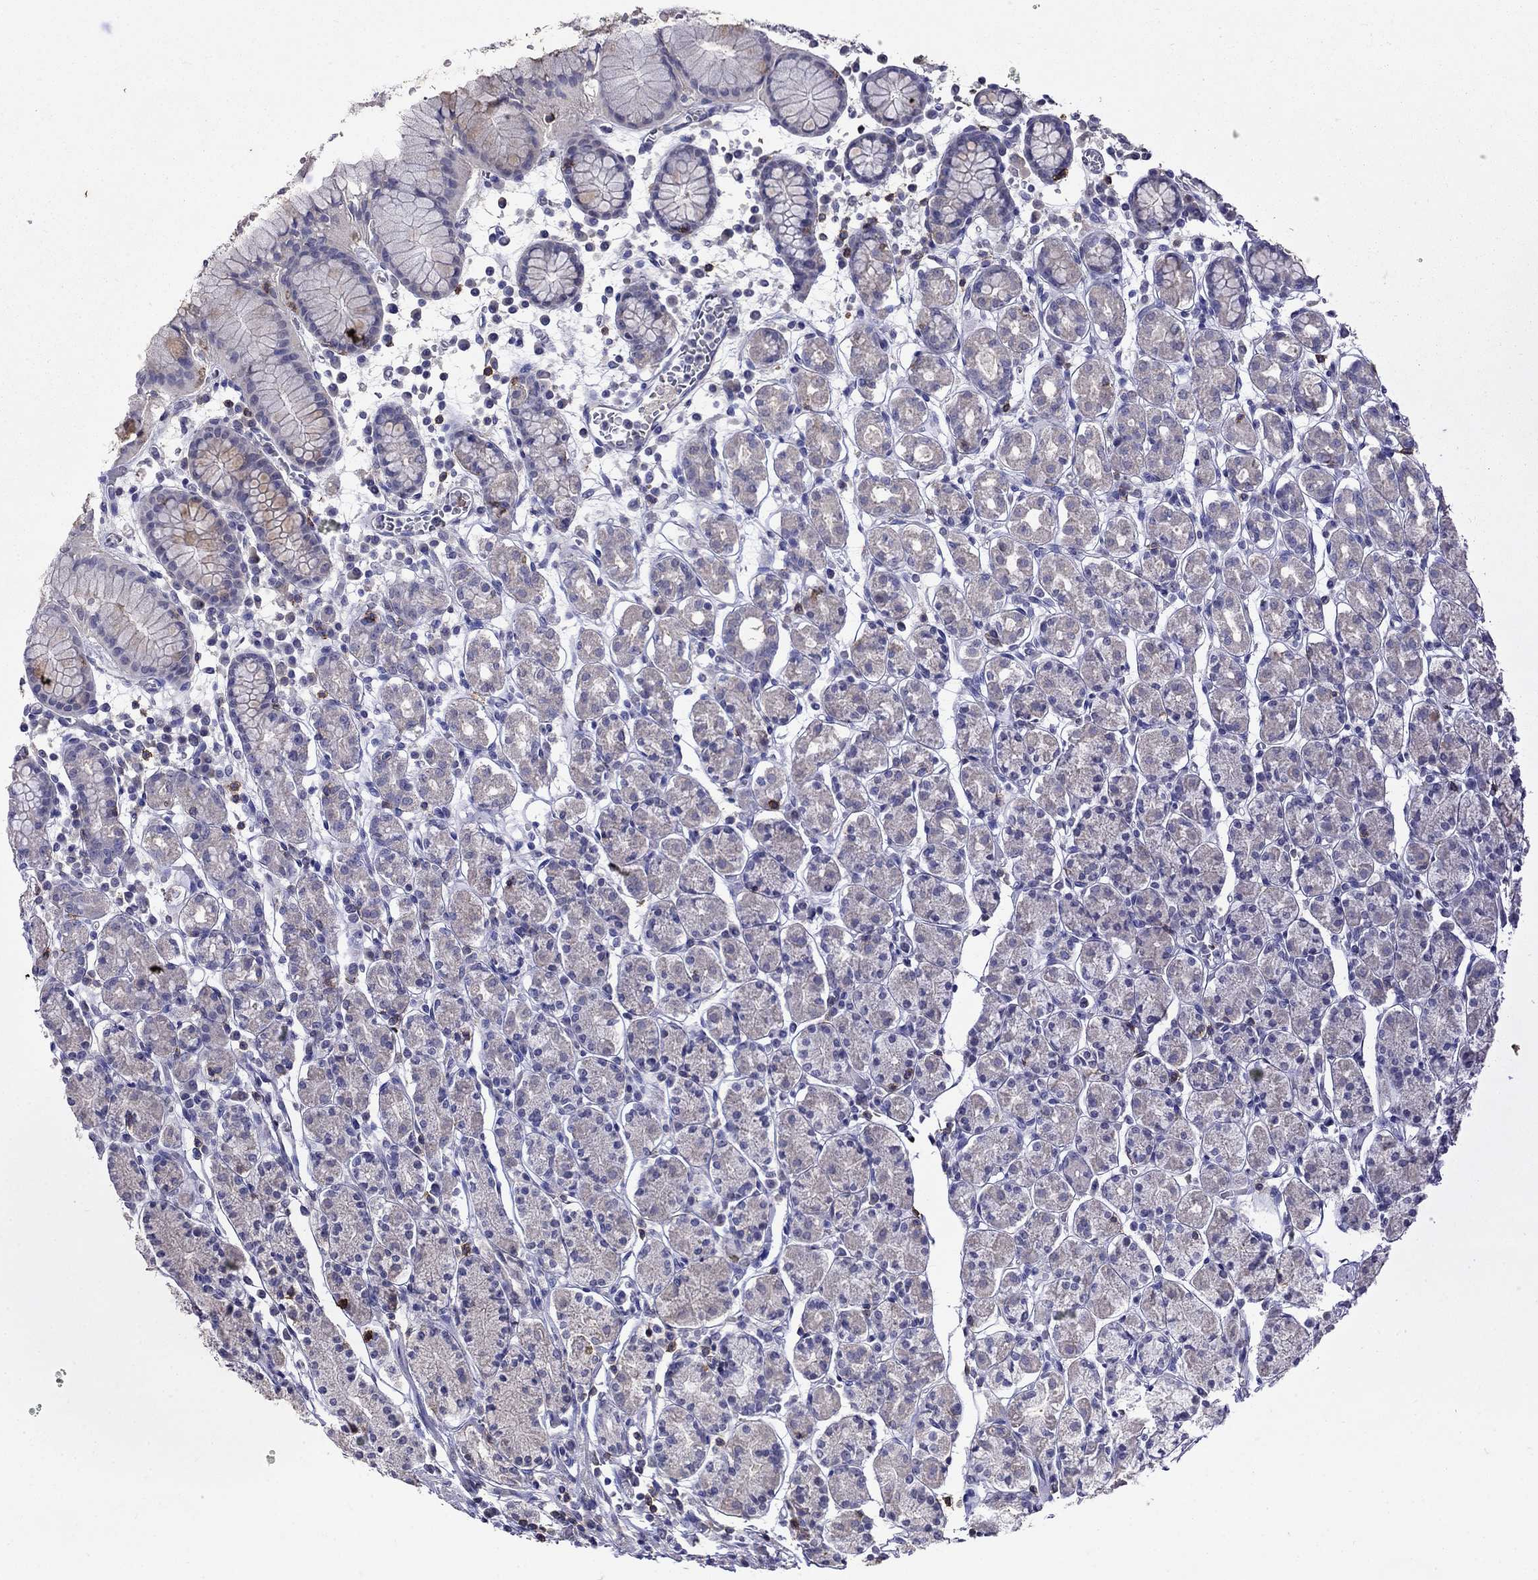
{"staining": {"intensity": "negative", "quantity": "none", "location": "none"}, "tissue": "stomach", "cell_type": "Glandular cells", "image_type": "normal", "snomed": [{"axis": "morphology", "description": "Normal tissue, NOS"}, {"axis": "topography", "description": "Stomach, upper"}, {"axis": "topography", "description": "Stomach"}], "caption": "The micrograph exhibits no significant positivity in glandular cells of stomach.", "gene": "CD8B", "patient": {"sex": "male", "age": 62}}